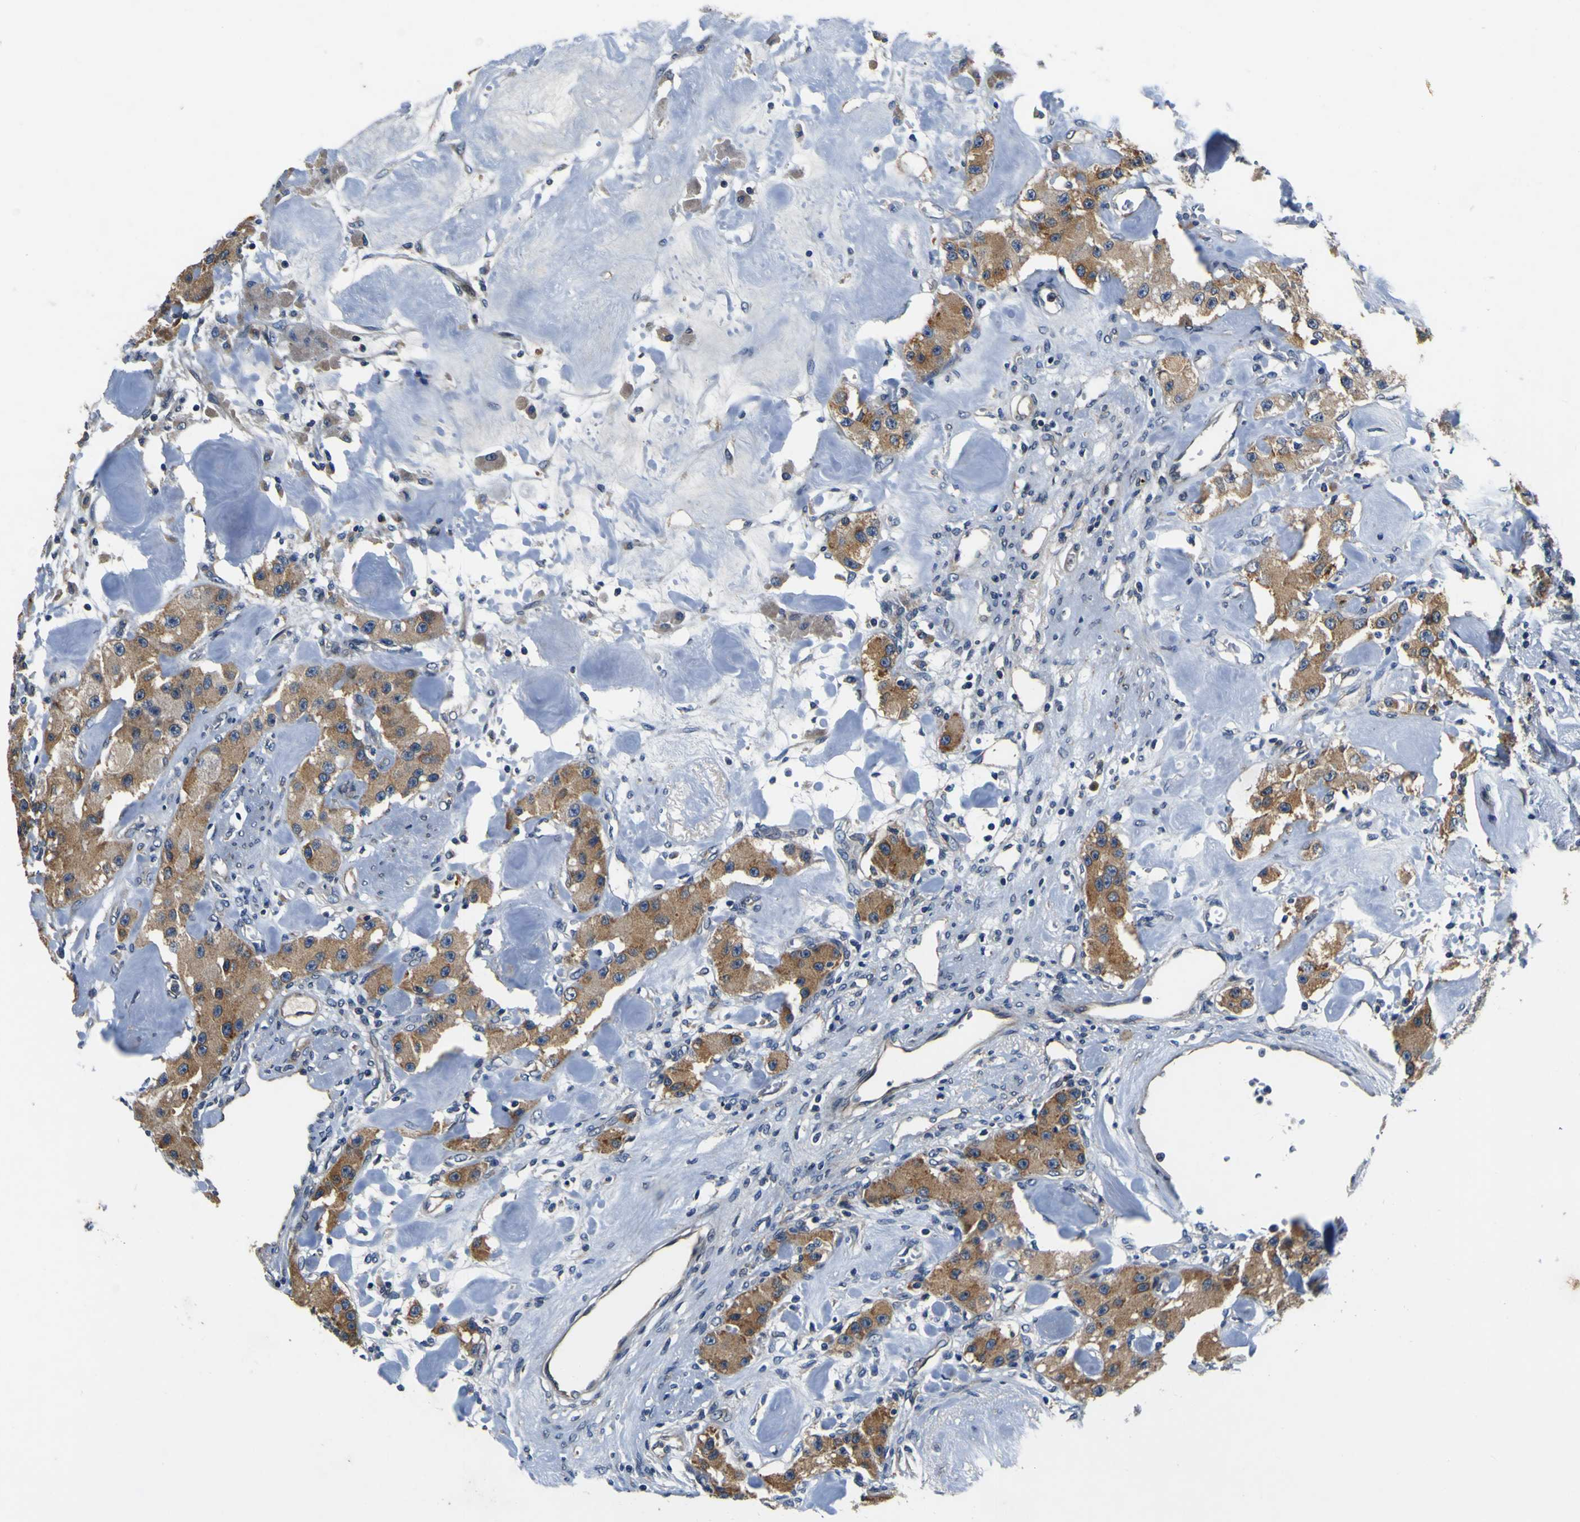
{"staining": {"intensity": "moderate", "quantity": ">75%", "location": "cytoplasmic/membranous"}, "tissue": "carcinoid", "cell_type": "Tumor cells", "image_type": "cancer", "snomed": [{"axis": "morphology", "description": "Carcinoid, malignant, NOS"}, {"axis": "topography", "description": "Pancreas"}], "caption": "Immunohistochemical staining of carcinoid displays medium levels of moderate cytoplasmic/membranous protein positivity in about >75% of tumor cells.", "gene": "EPHB4", "patient": {"sex": "male", "age": 41}}